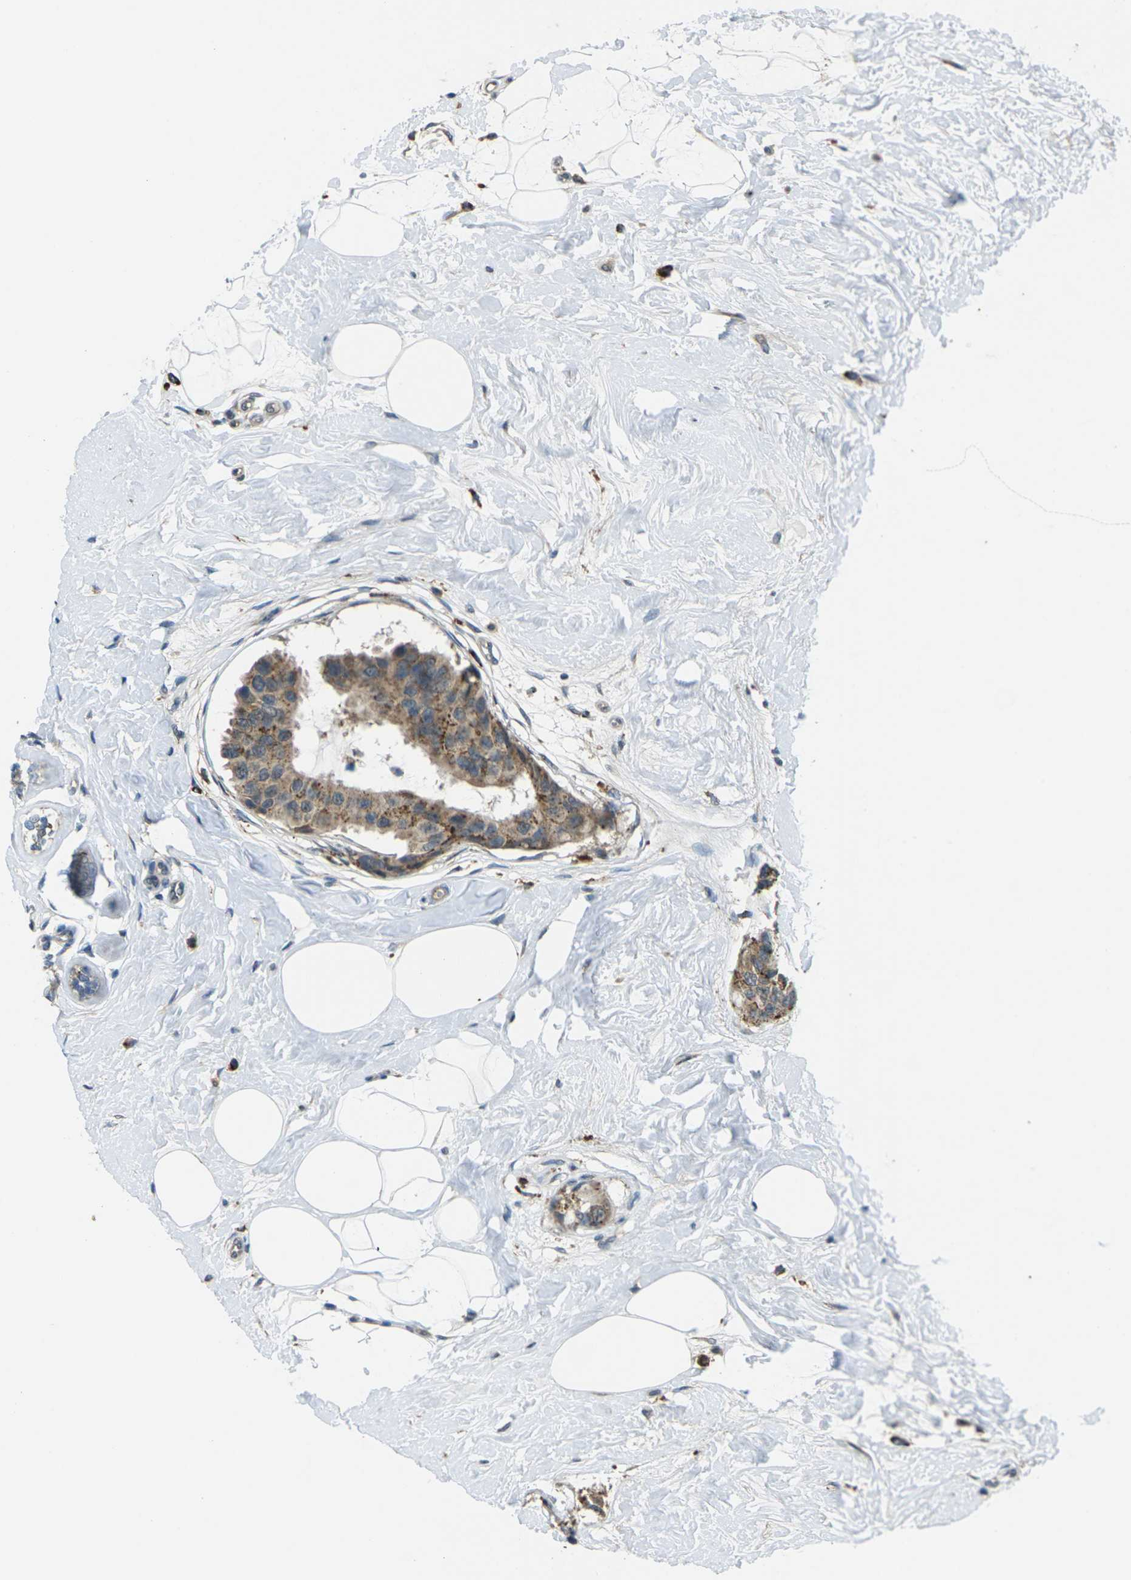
{"staining": {"intensity": "moderate", "quantity": ">75%", "location": "cytoplasmic/membranous"}, "tissue": "breast cancer", "cell_type": "Tumor cells", "image_type": "cancer", "snomed": [{"axis": "morphology", "description": "Normal tissue, NOS"}, {"axis": "morphology", "description": "Duct carcinoma"}, {"axis": "topography", "description": "Breast"}], "caption": "DAB immunohistochemical staining of breast intraductal carcinoma demonstrates moderate cytoplasmic/membranous protein staining in approximately >75% of tumor cells.", "gene": "SLC31A2", "patient": {"sex": "female", "age": 39}}